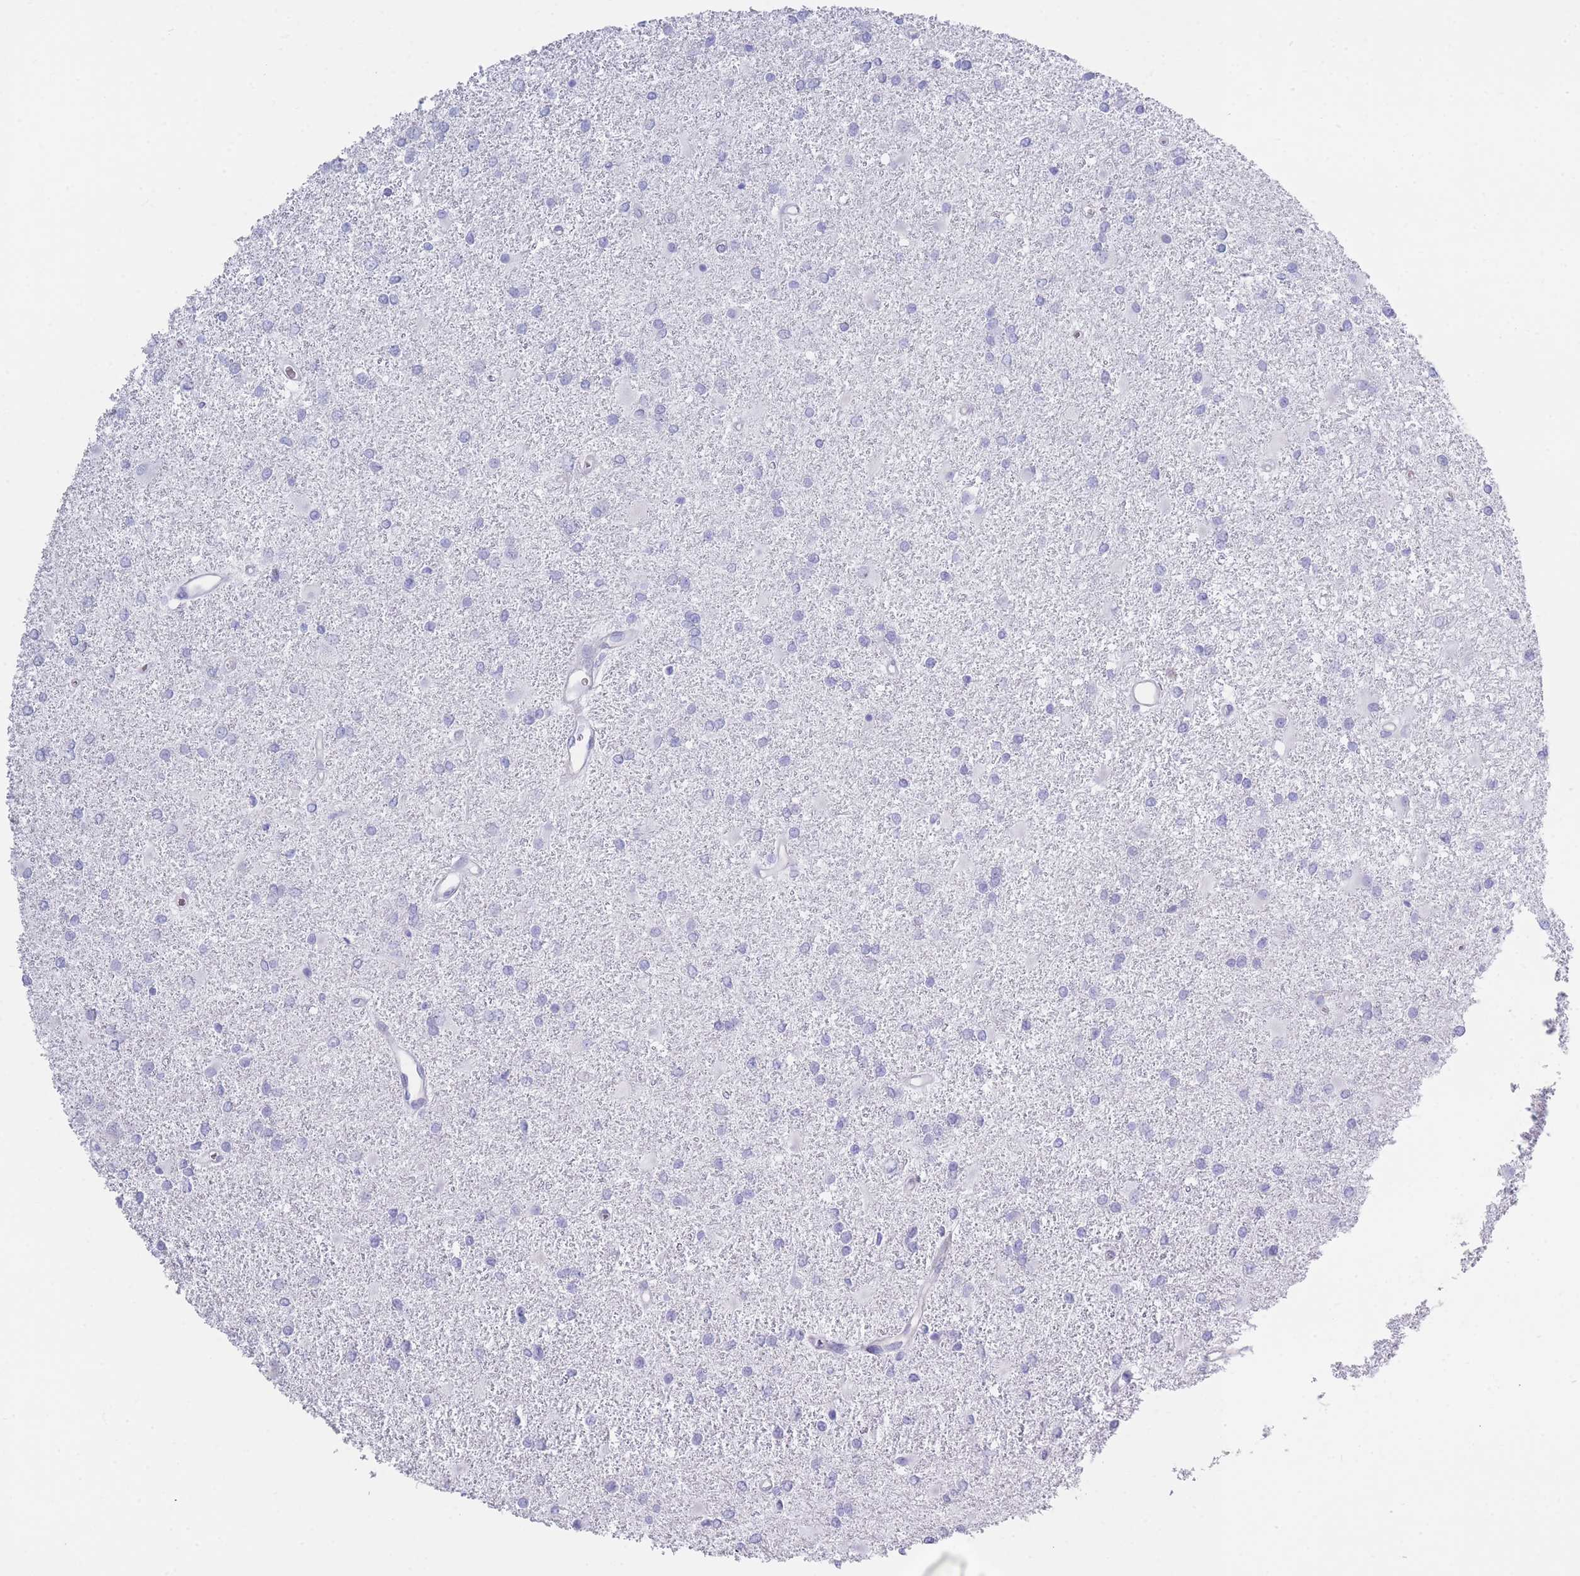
{"staining": {"intensity": "negative", "quantity": "none", "location": "none"}, "tissue": "glioma", "cell_type": "Tumor cells", "image_type": "cancer", "snomed": [{"axis": "morphology", "description": "Glioma, malignant, High grade"}, {"axis": "topography", "description": "Brain"}], "caption": "IHC photomicrograph of glioma stained for a protein (brown), which demonstrates no expression in tumor cells.", "gene": "XKR8", "patient": {"sex": "female", "age": 50}}